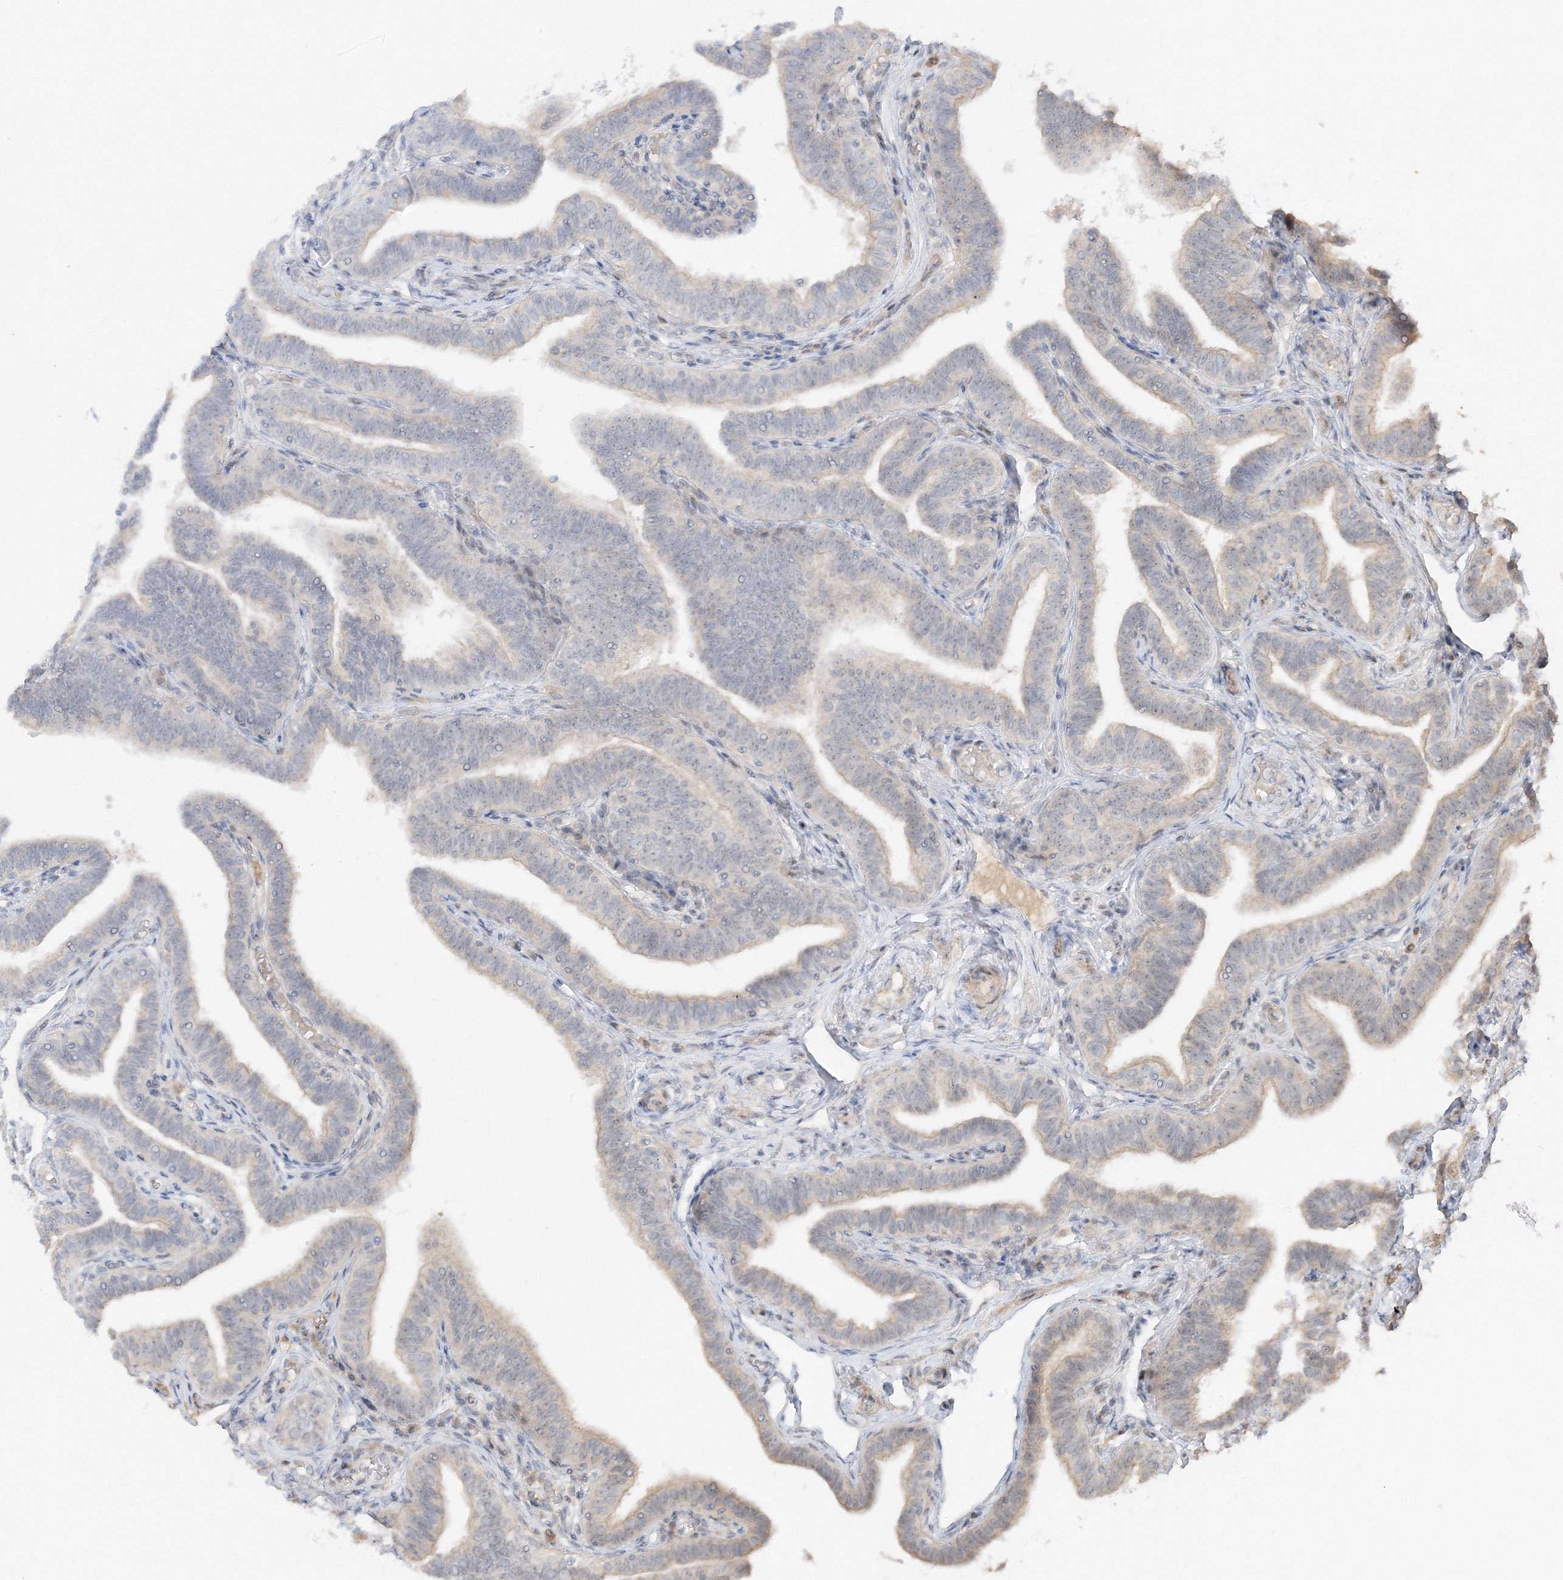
{"staining": {"intensity": "weak", "quantity": "<25%", "location": "cytoplasmic/membranous"}, "tissue": "fallopian tube", "cell_type": "Glandular cells", "image_type": "normal", "snomed": [{"axis": "morphology", "description": "Normal tissue, NOS"}, {"axis": "topography", "description": "Fallopian tube"}], "caption": "Immunohistochemistry histopathology image of unremarkable fallopian tube: human fallopian tube stained with DAB (3,3'-diaminobenzidine) displays no significant protein staining in glandular cells. (Brightfield microscopy of DAB (3,3'-diaminobenzidine) immunohistochemistry at high magnification).", "gene": "ETAA1", "patient": {"sex": "female", "age": 39}}